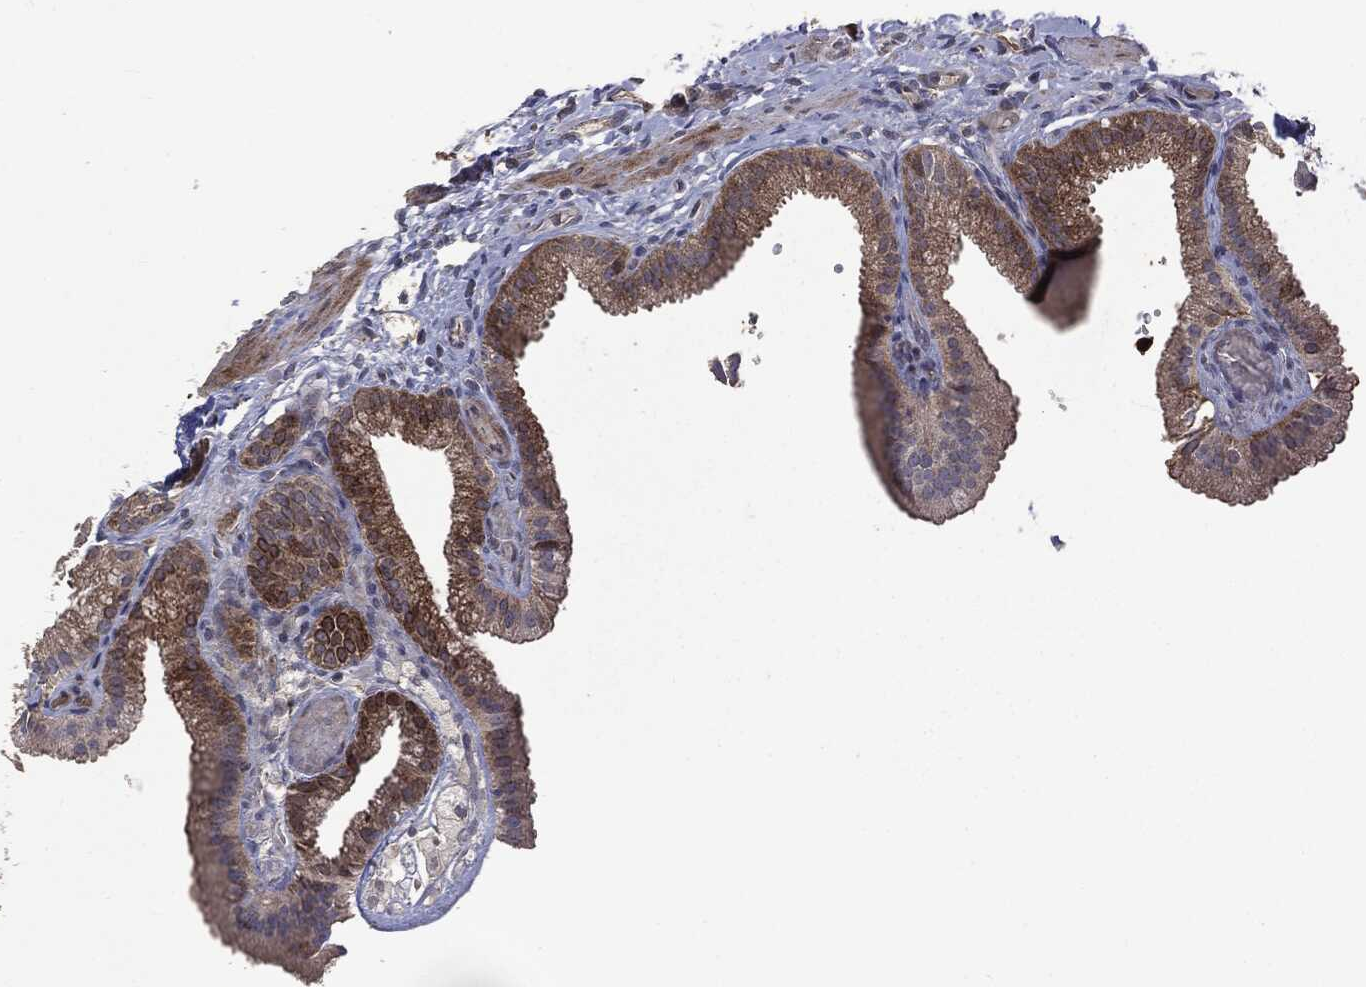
{"staining": {"intensity": "moderate", "quantity": "25%-75%", "location": "cytoplasmic/membranous"}, "tissue": "gallbladder", "cell_type": "Glandular cells", "image_type": "normal", "snomed": [{"axis": "morphology", "description": "Normal tissue, NOS"}, {"axis": "topography", "description": "Gallbladder"}, {"axis": "topography", "description": "Peripheral nerve tissue"}], "caption": "Unremarkable gallbladder was stained to show a protein in brown. There is medium levels of moderate cytoplasmic/membranous staining in about 25%-75% of glandular cells.", "gene": "MTOR", "patient": {"sex": "female", "age": 45}}